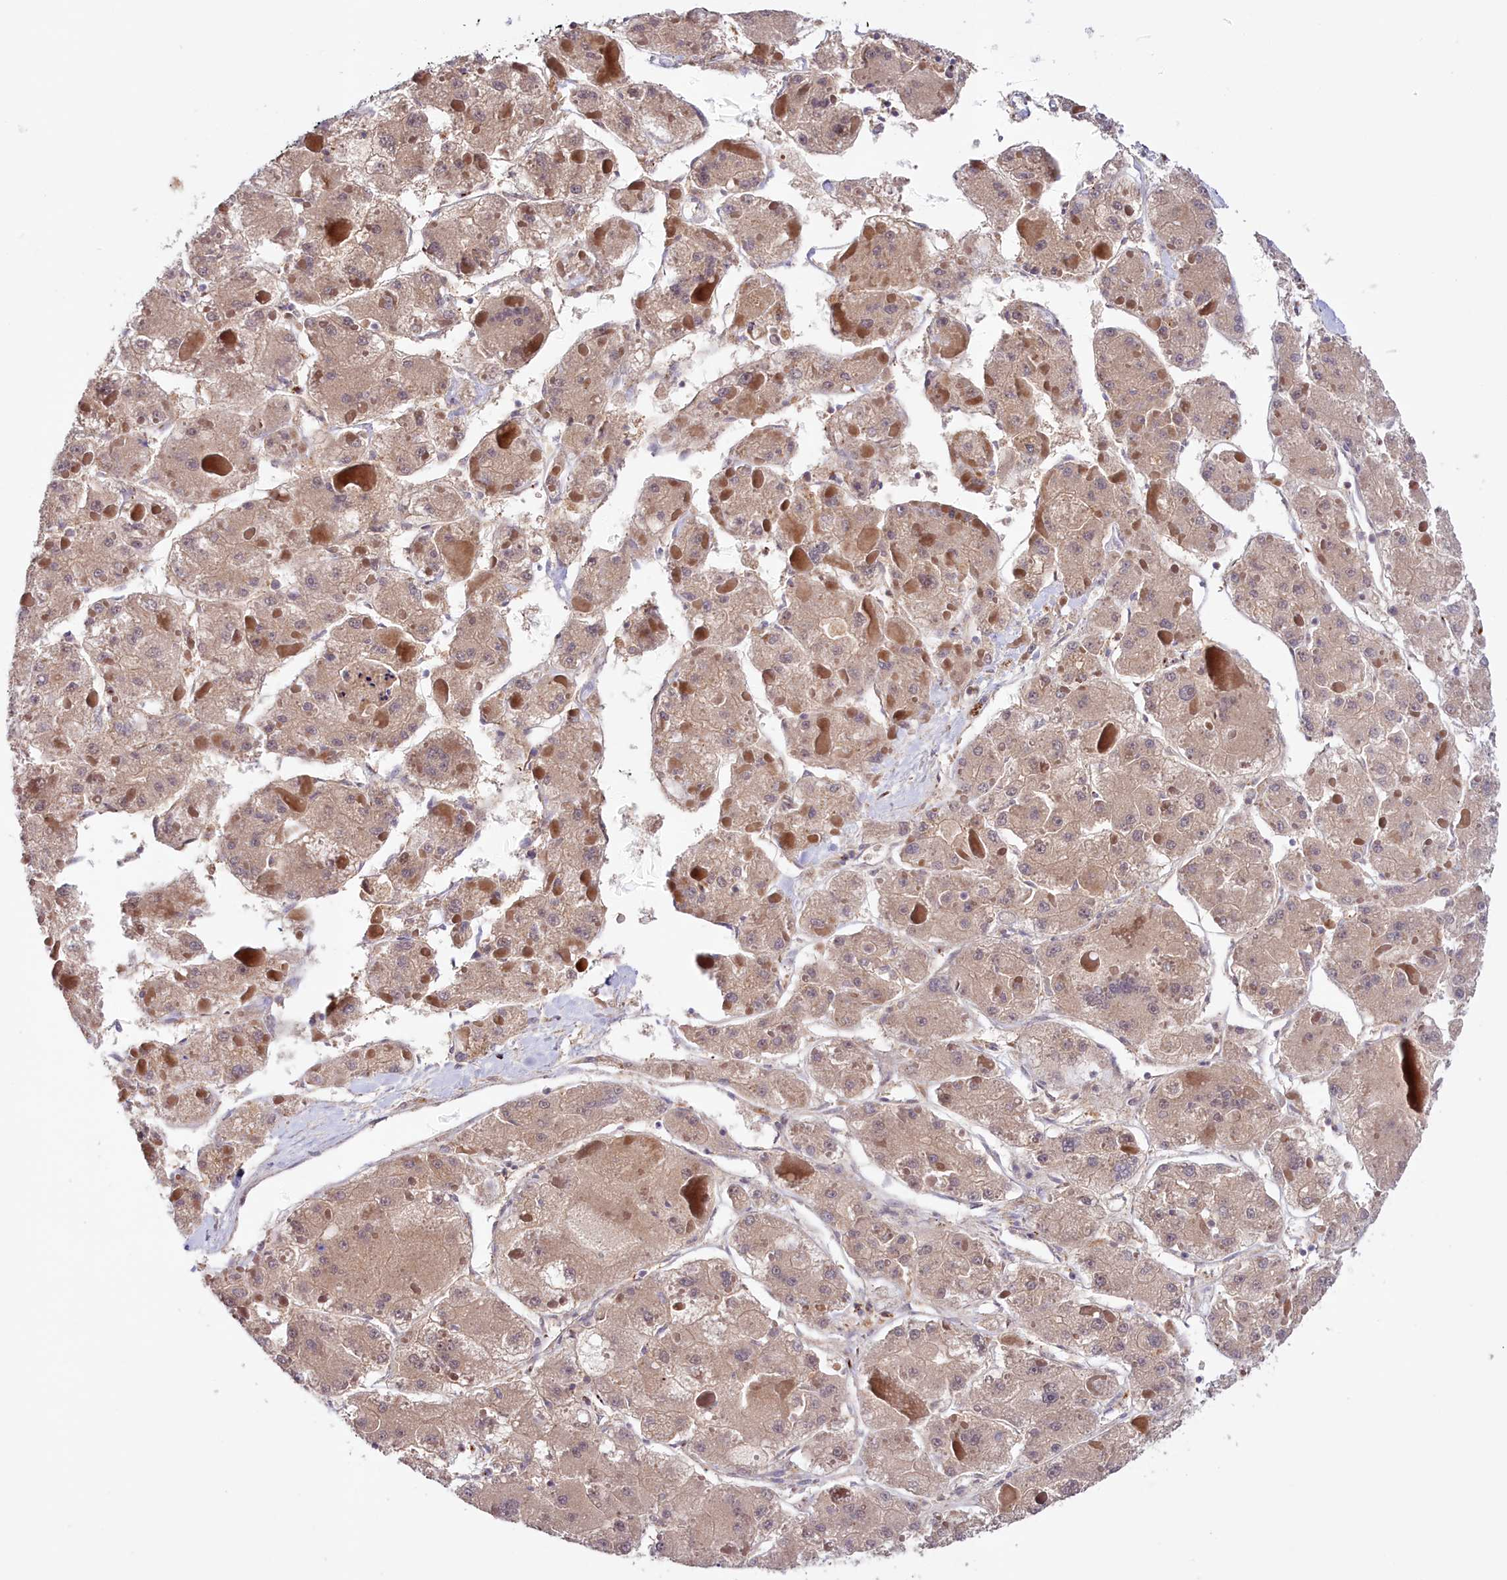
{"staining": {"intensity": "weak", "quantity": ">75%", "location": "cytoplasmic/membranous"}, "tissue": "liver cancer", "cell_type": "Tumor cells", "image_type": "cancer", "snomed": [{"axis": "morphology", "description": "Carcinoma, Hepatocellular, NOS"}, {"axis": "topography", "description": "Liver"}], "caption": "Tumor cells demonstrate low levels of weak cytoplasmic/membranous positivity in about >75% of cells in human liver cancer. The protein of interest is stained brown, and the nuclei are stained in blue (DAB IHC with brightfield microscopy, high magnification).", "gene": "NEURL4", "patient": {"sex": "female", "age": 73}}